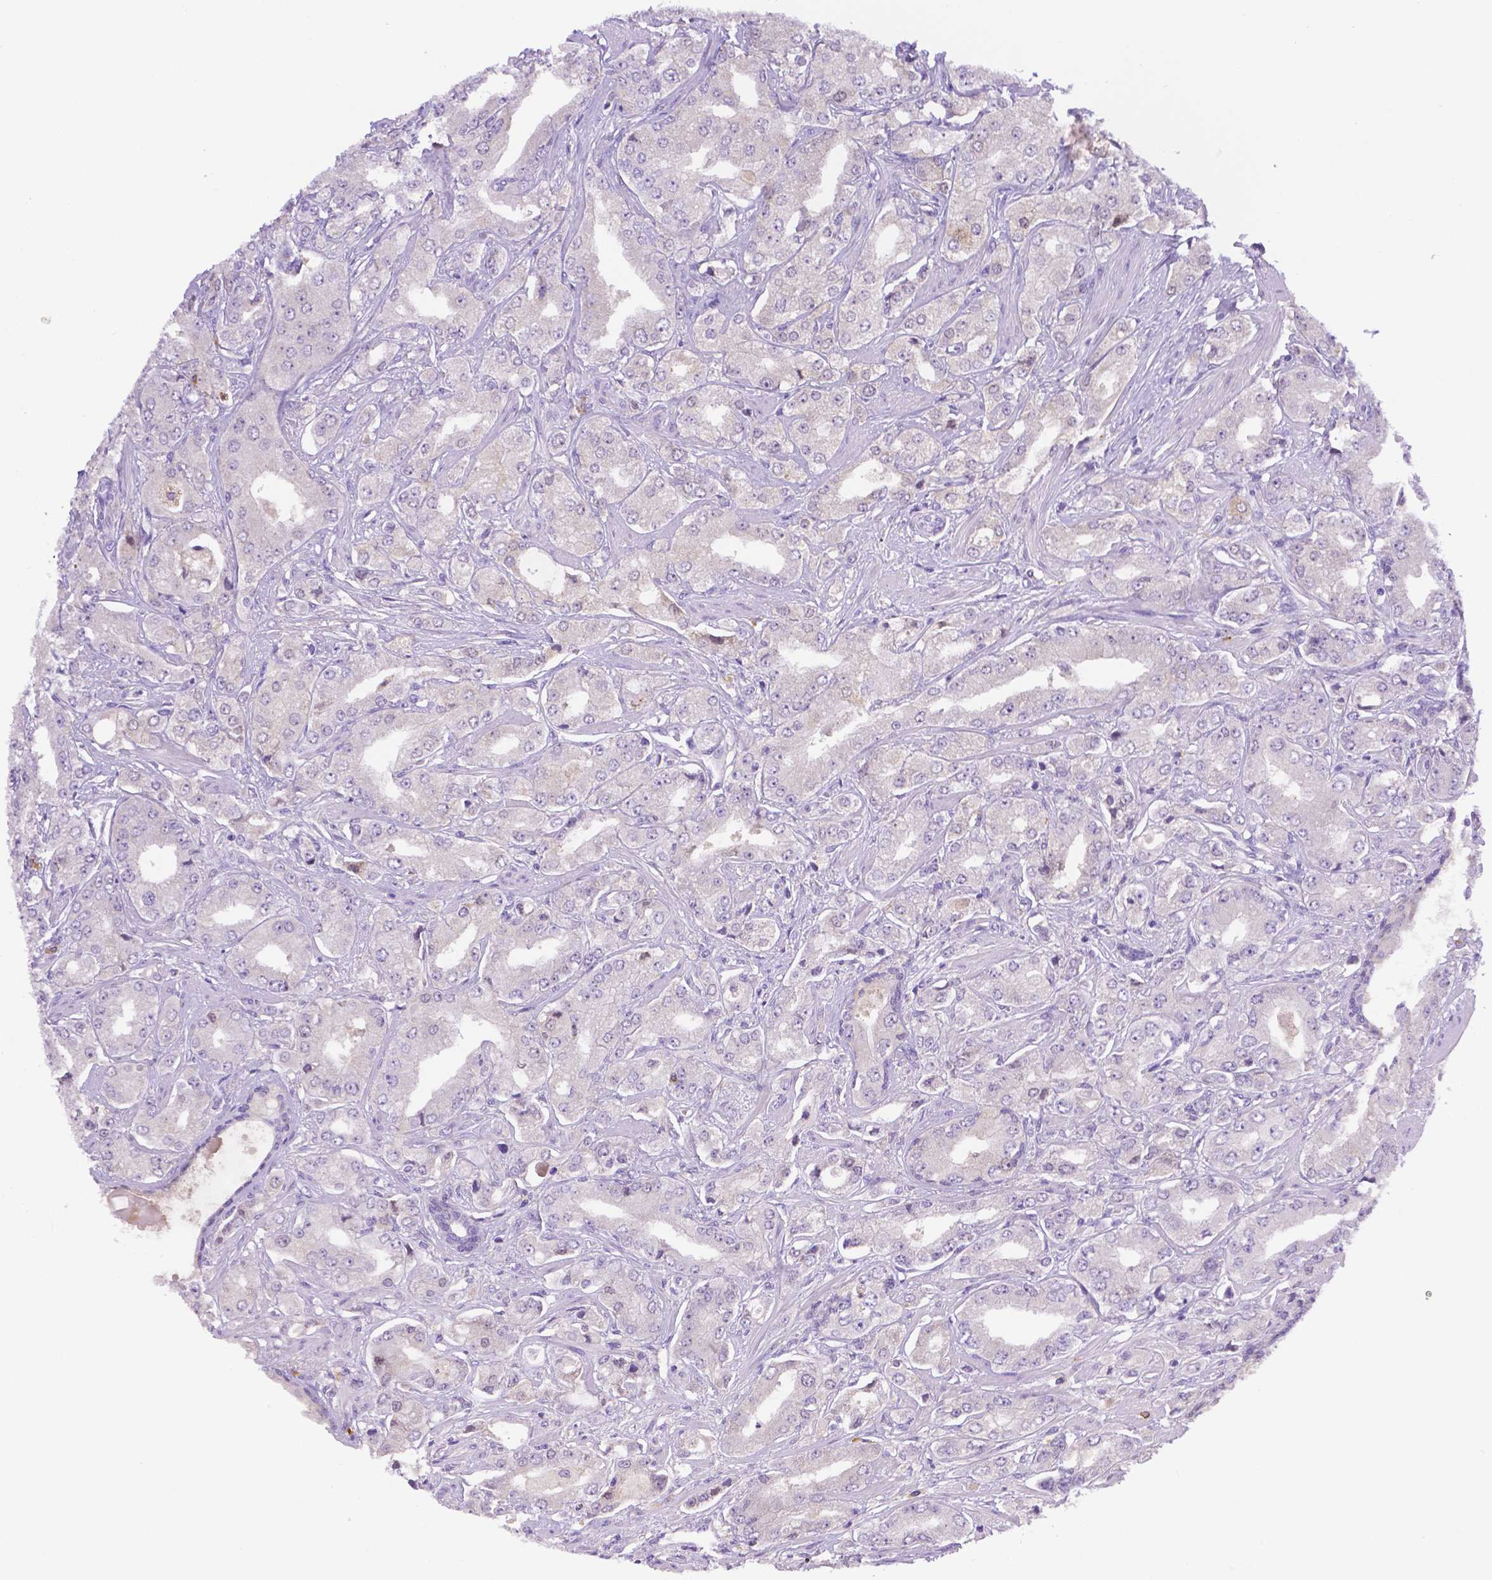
{"staining": {"intensity": "negative", "quantity": "none", "location": "none"}, "tissue": "prostate cancer", "cell_type": "Tumor cells", "image_type": "cancer", "snomed": [{"axis": "morphology", "description": "Adenocarcinoma, Low grade"}, {"axis": "topography", "description": "Prostate"}], "caption": "Immunohistochemical staining of adenocarcinoma (low-grade) (prostate) displays no significant expression in tumor cells.", "gene": "NXPH2", "patient": {"sex": "male", "age": 60}}